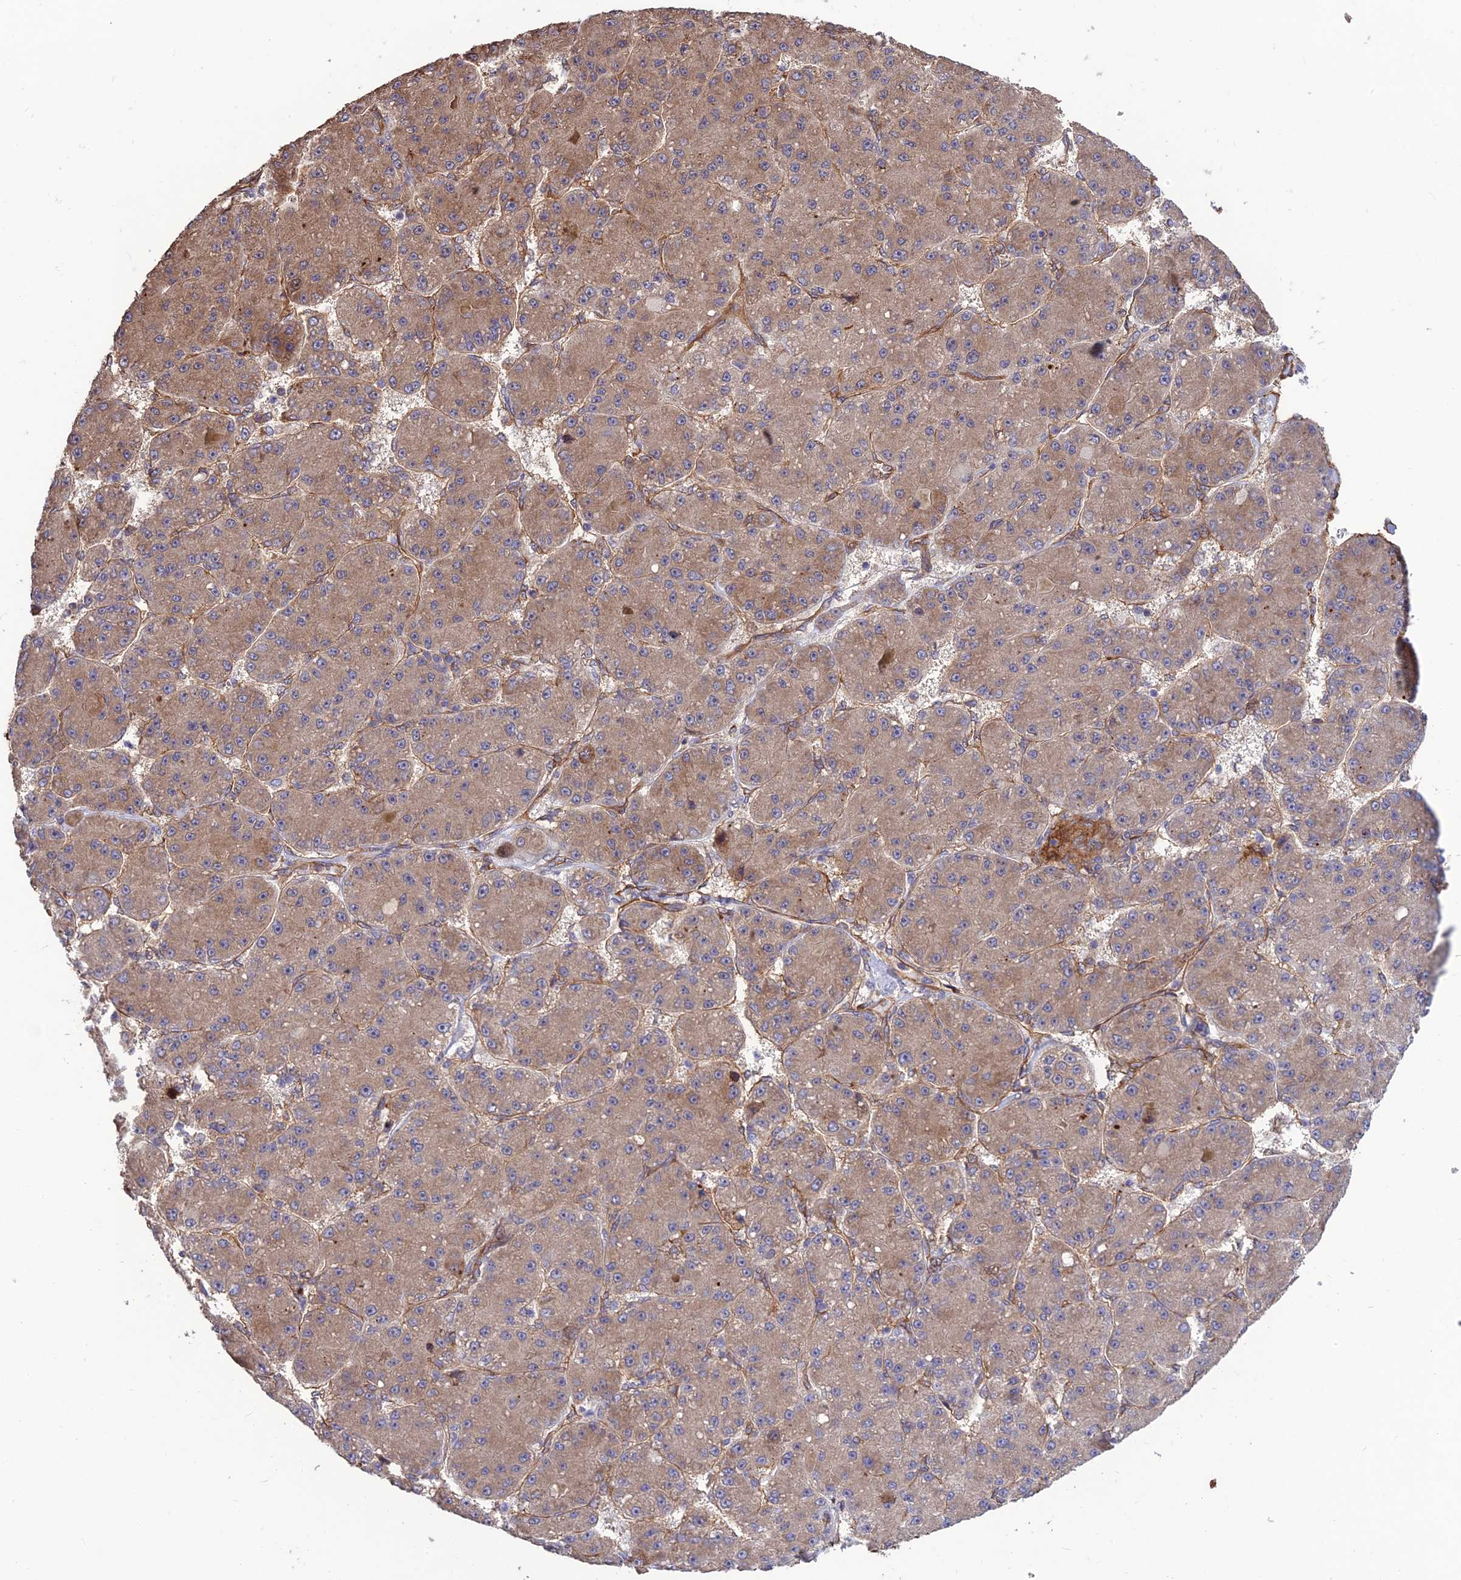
{"staining": {"intensity": "weak", "quantity": ">75%", "location": "cytoplasmic/membranous"}, "tissue": "liver cancer", "cell_type": "Tumor cells", "image_type": "cancer", "snomed": [{"axis": "morphology", "description": "Carcinoma, Hepatocellular, NOS"}, {"axis": "topography", "description": "Liver"}], "caption": "Human liver cancer stained with a brown dye shows weak cytoplasmic/membranous positive expression in approximately >75% of tumor cells.", "gene": "CRTAP", "patient": {"sex": "male", "age": 67}}